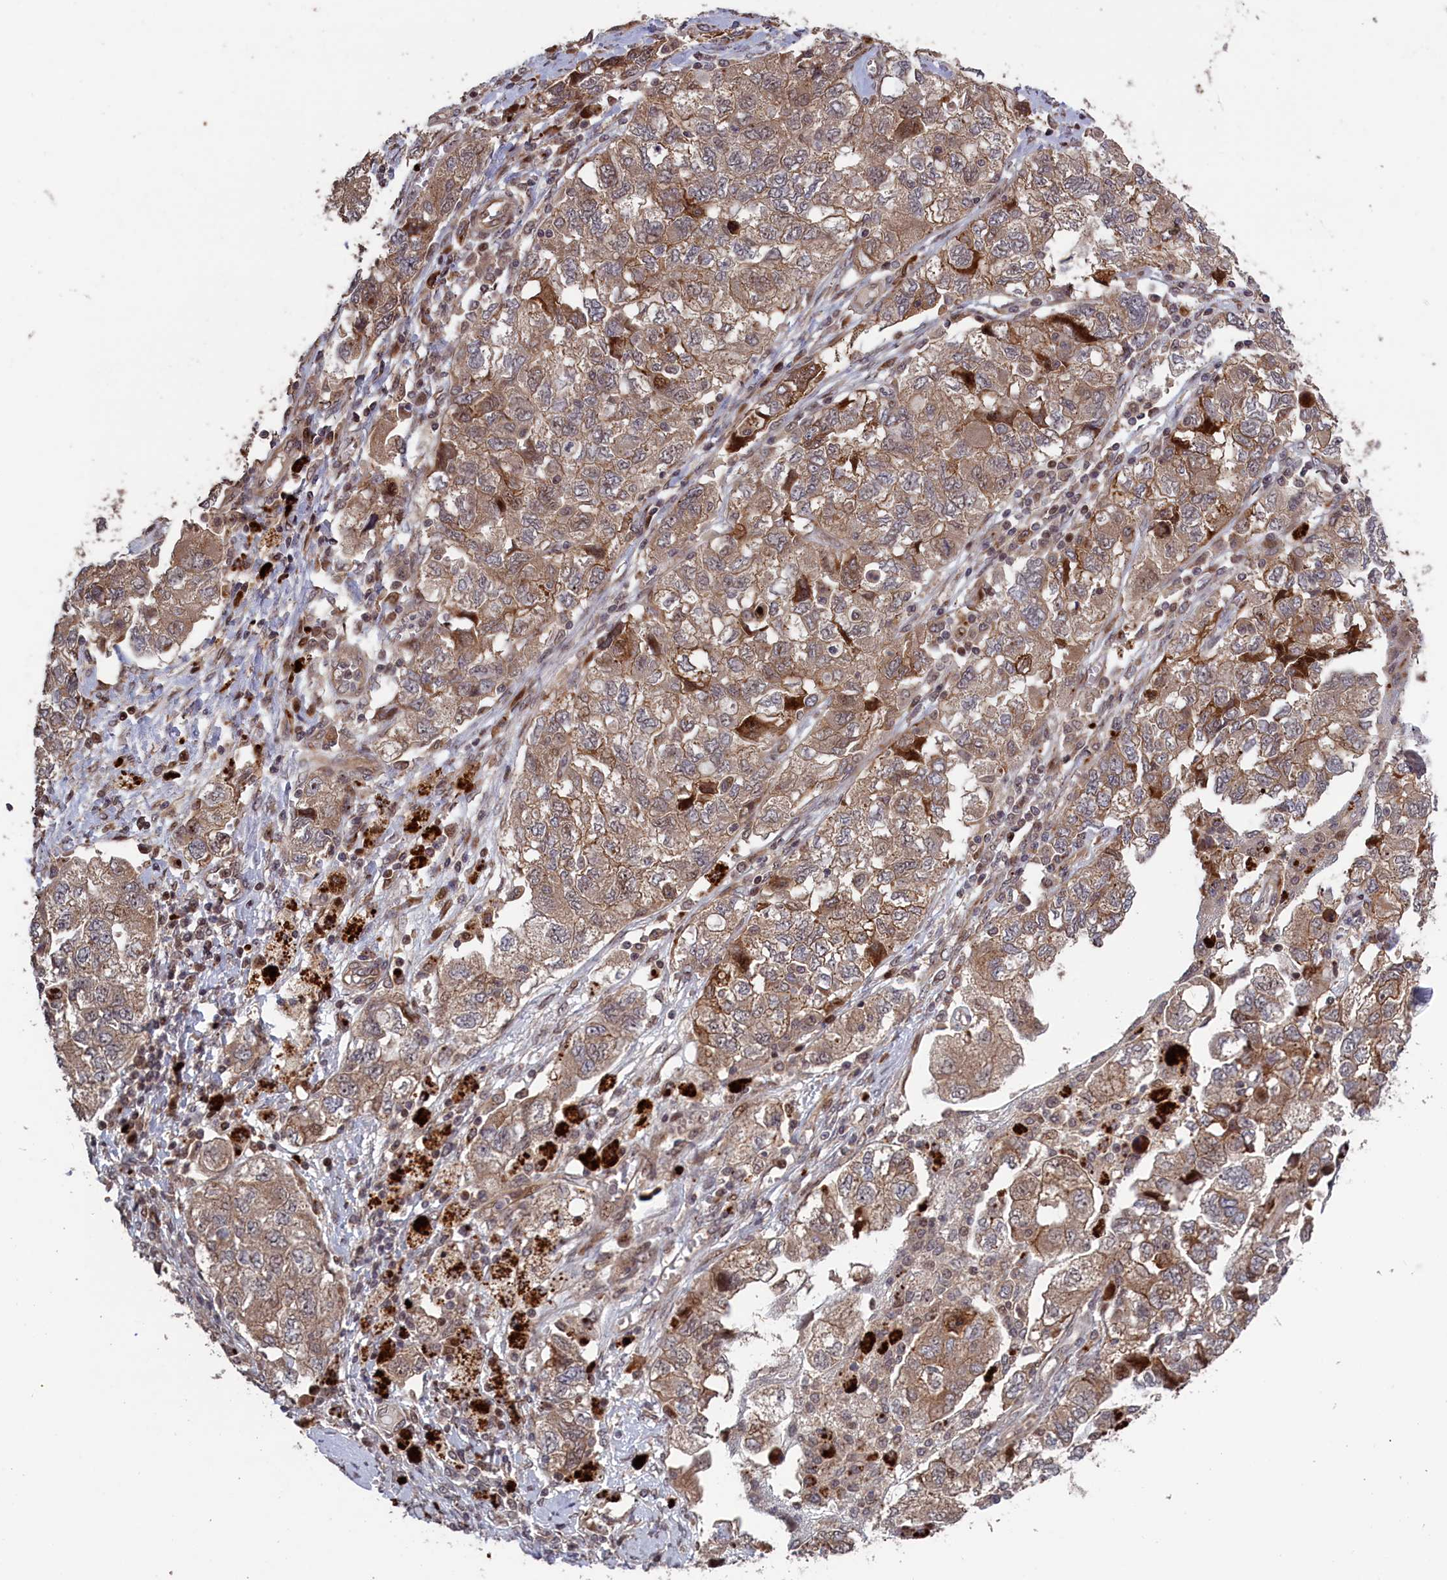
{"staining": {"intensity": "moderate", "quantity": ">75%", "location": "cytoplasmic/membranous,nuclear"}, "tissue": "ovarian cancer", "cell_type": "Tumor cells", "image_type": "cancer", "snomed": [{"axis": "morphology", "description": "Carcinoma, NOS"}, {"axis": "morphology", "description": "Cystadenocarcinoma, serous, NOS"}, {"axis": "topography", "description": "Ovary"}], "caption": "A medium amount of moderate cytoplasmic/membranous and nuclear staining is appreciated in approximately >75% of tumor cells in ovarian cancer tissue.", "gene": "LSG1", "patient": {"sex": "female", "age": 69}}